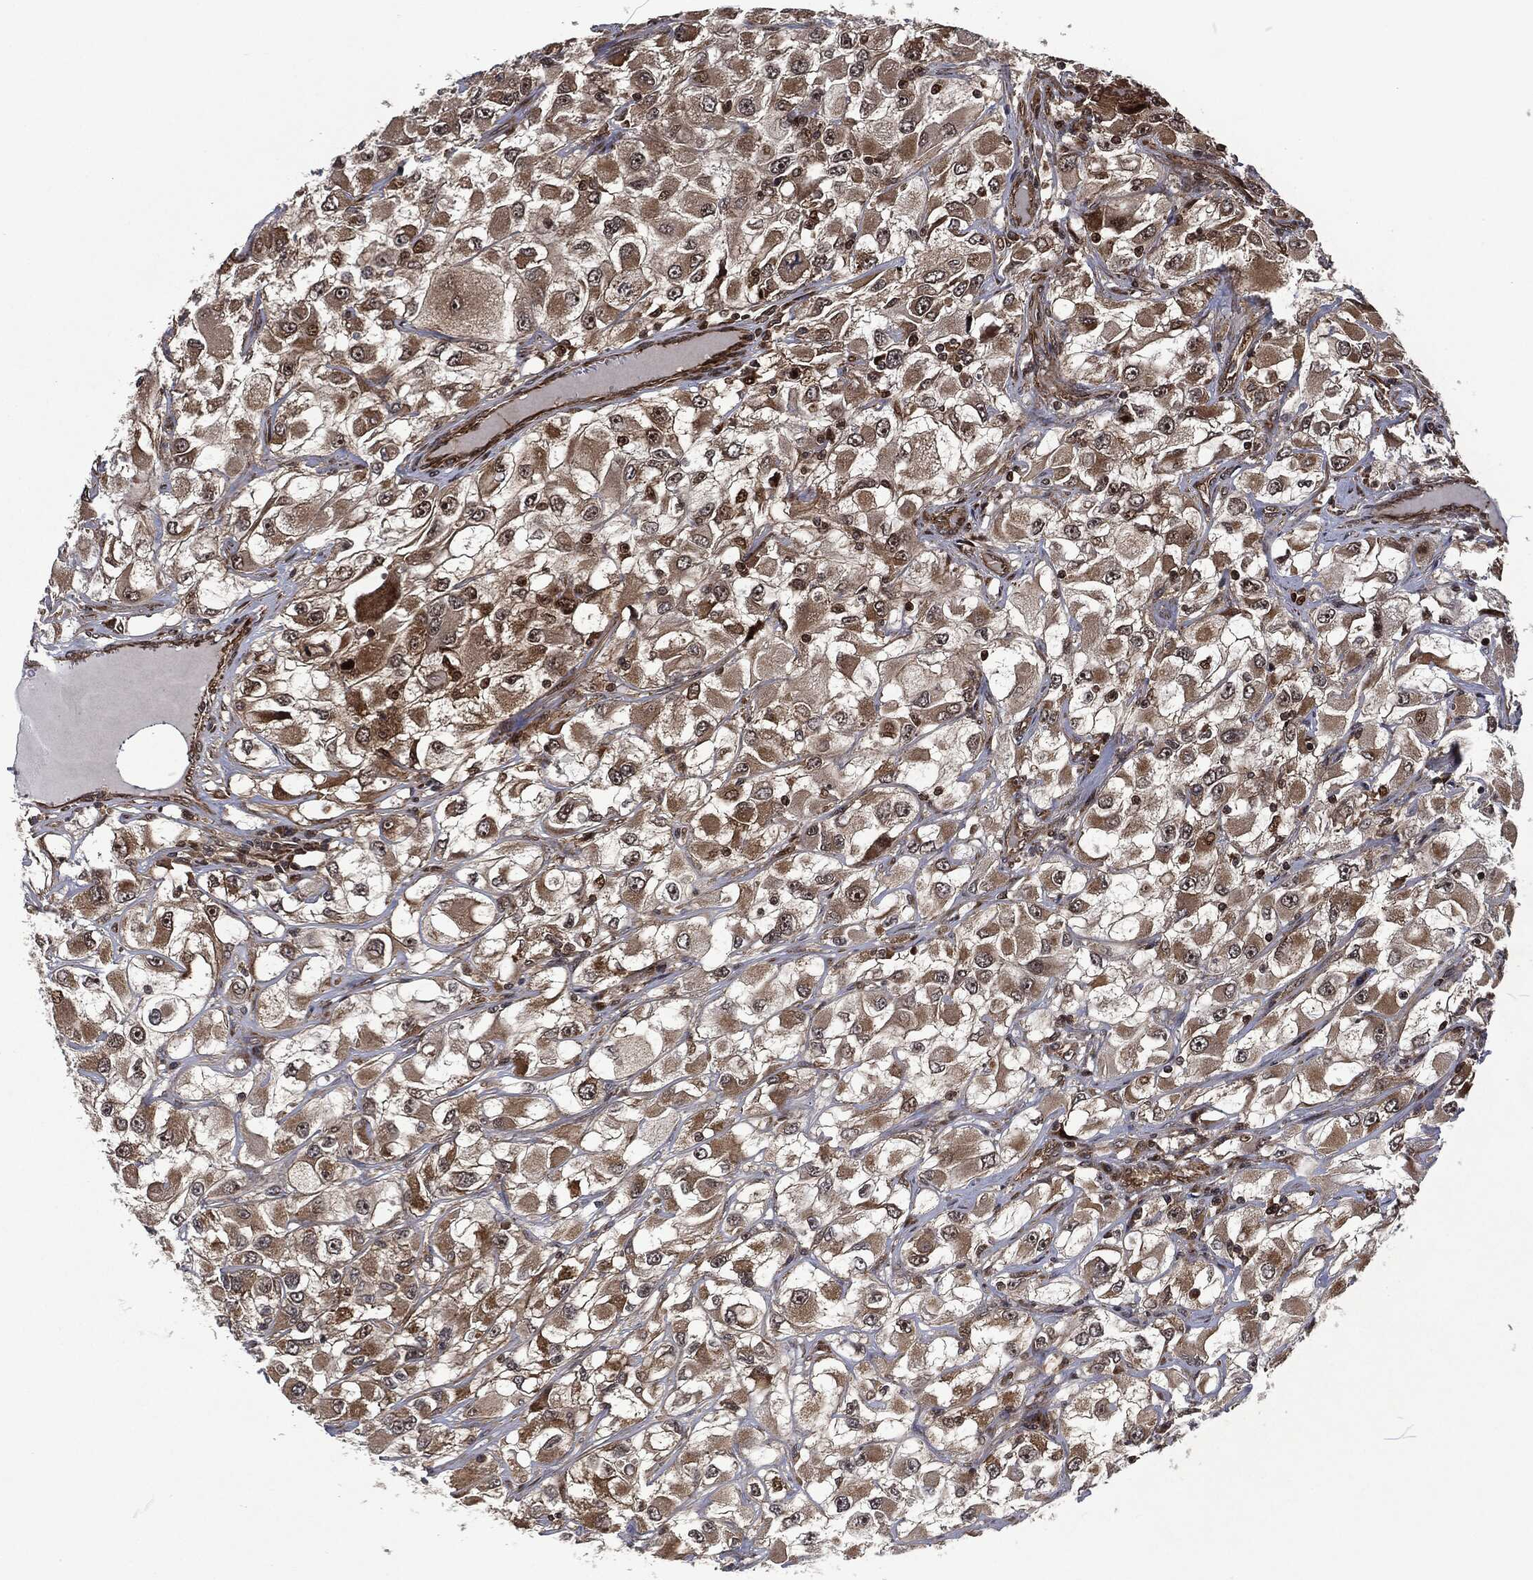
{"staining": {"intensity": "weak", "quantity": "25%-75%", "location": "cytoplasmic/membranous"}, "tissue": "renal cancer", "cell_type": "Tumor cells", "image_type": "cancer", "snomed": [{"axis": "morphology", "description": "Adenocarcinoma, NOS"}, {"axis": "topography", "description": "Kidney"}], "caption": "IHC micrograph of renal cancer stained for a protein (brown), which displays low levels of weak cytoplasmic/membranous expression in approximately 25%-75% of tumor cells.", "gene": "CMPK2", "patient": {"sex": "female", "age": 52}}